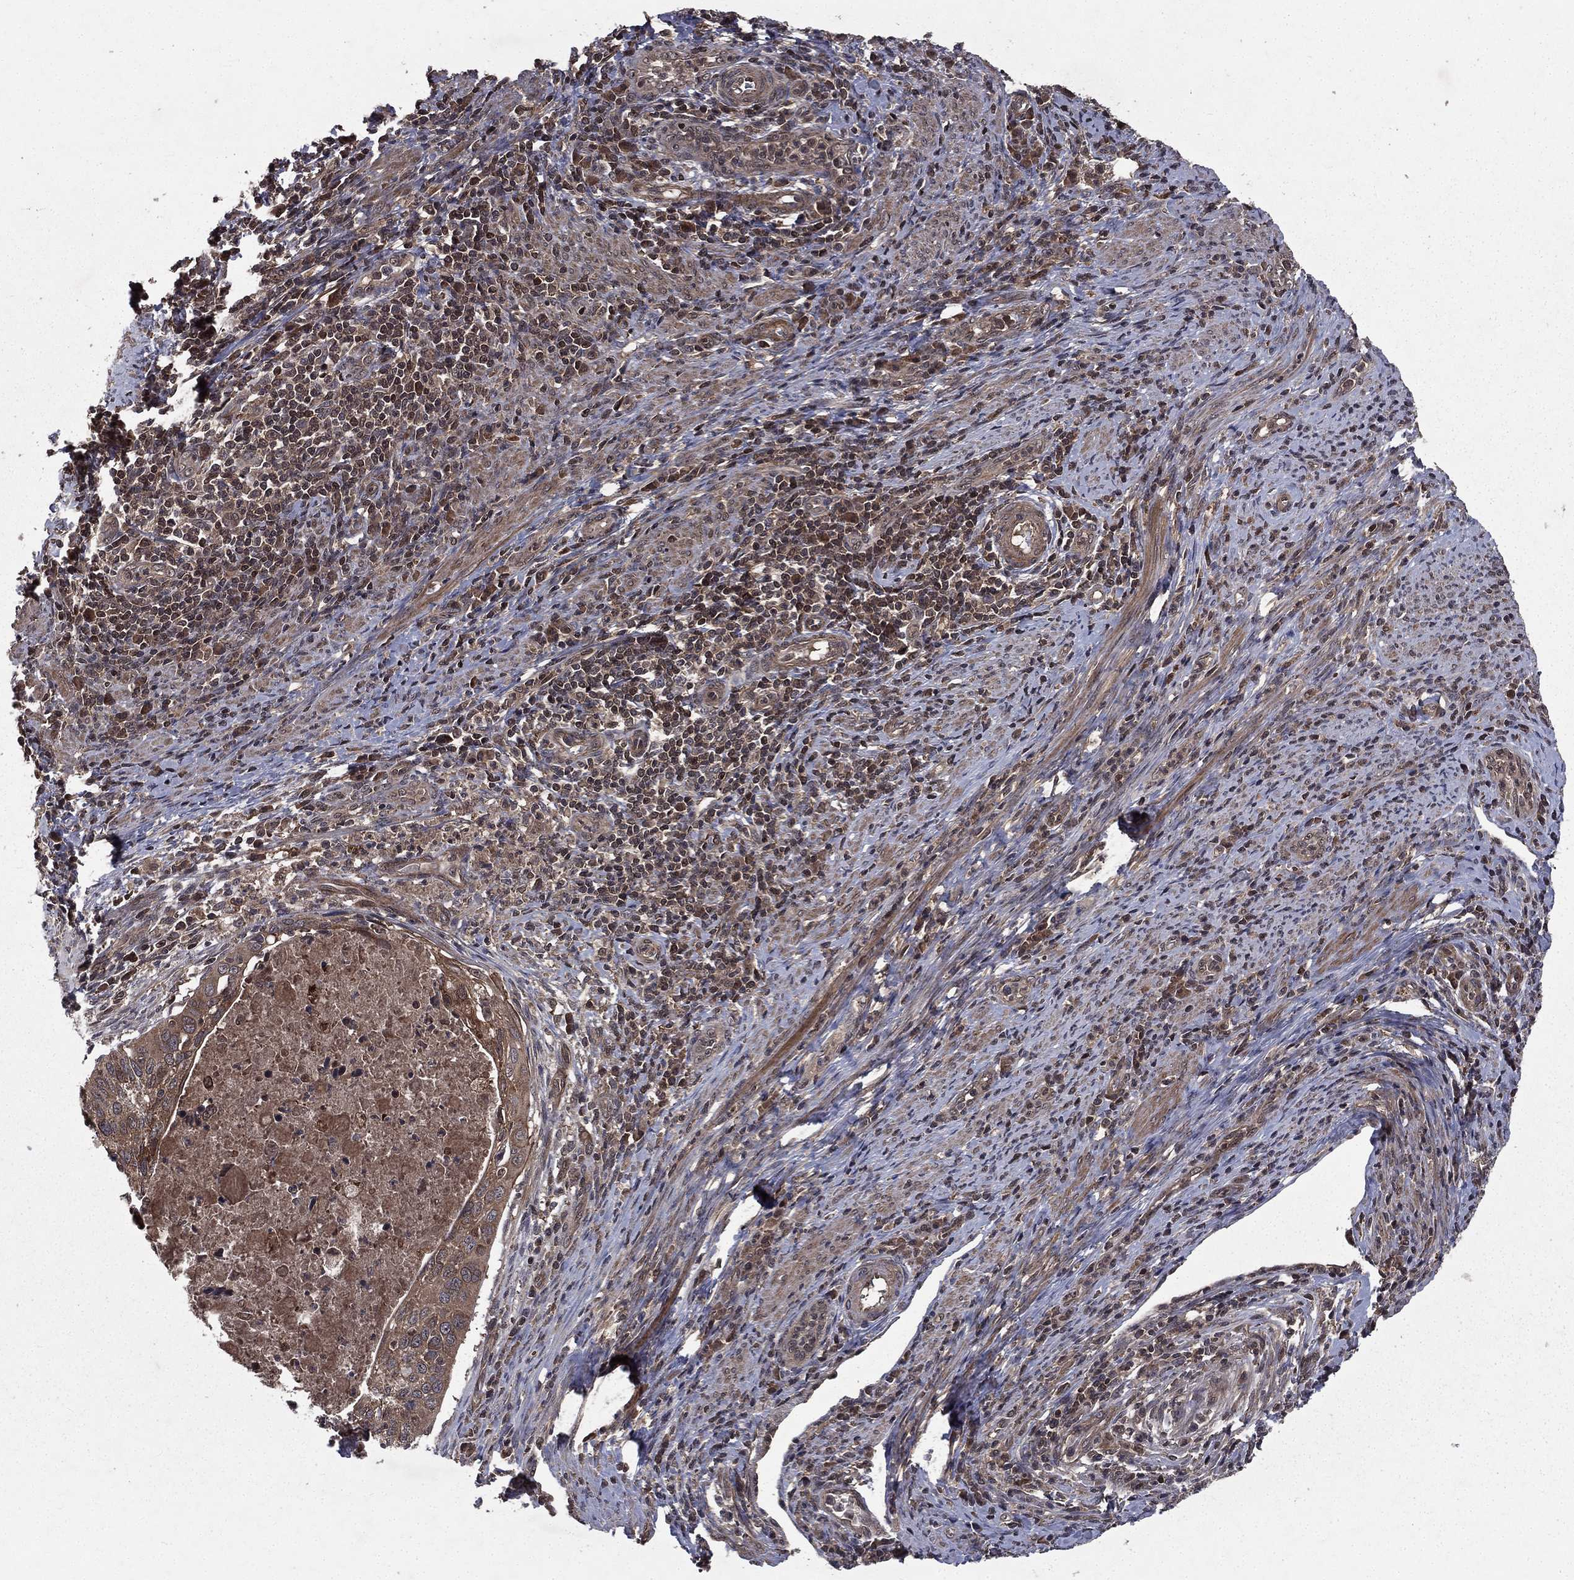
{"staining": {"intensity": "moderate", "quantity": "25%-75%", "location": "cytoplasmic/membranous"}, "tissue": "cervical cancer", "cell_type": "Tumor cells", "image_type": "cancer", "snomed": [{"axis": "morphology", "description": "Squamous cell carcinoma, NOS"}, {"axis": "topography", "description": "Cervix"}], "caption": "Immunohistochemistry (IHC) of human squamous cell carcinoma (cervical) displays medium levels of moderate cytoplasmic/membranous staining in approximately 25%-75% of tumor cells.", "gene": "FGD1", "patient": {"sex": "female", "age": 26}}